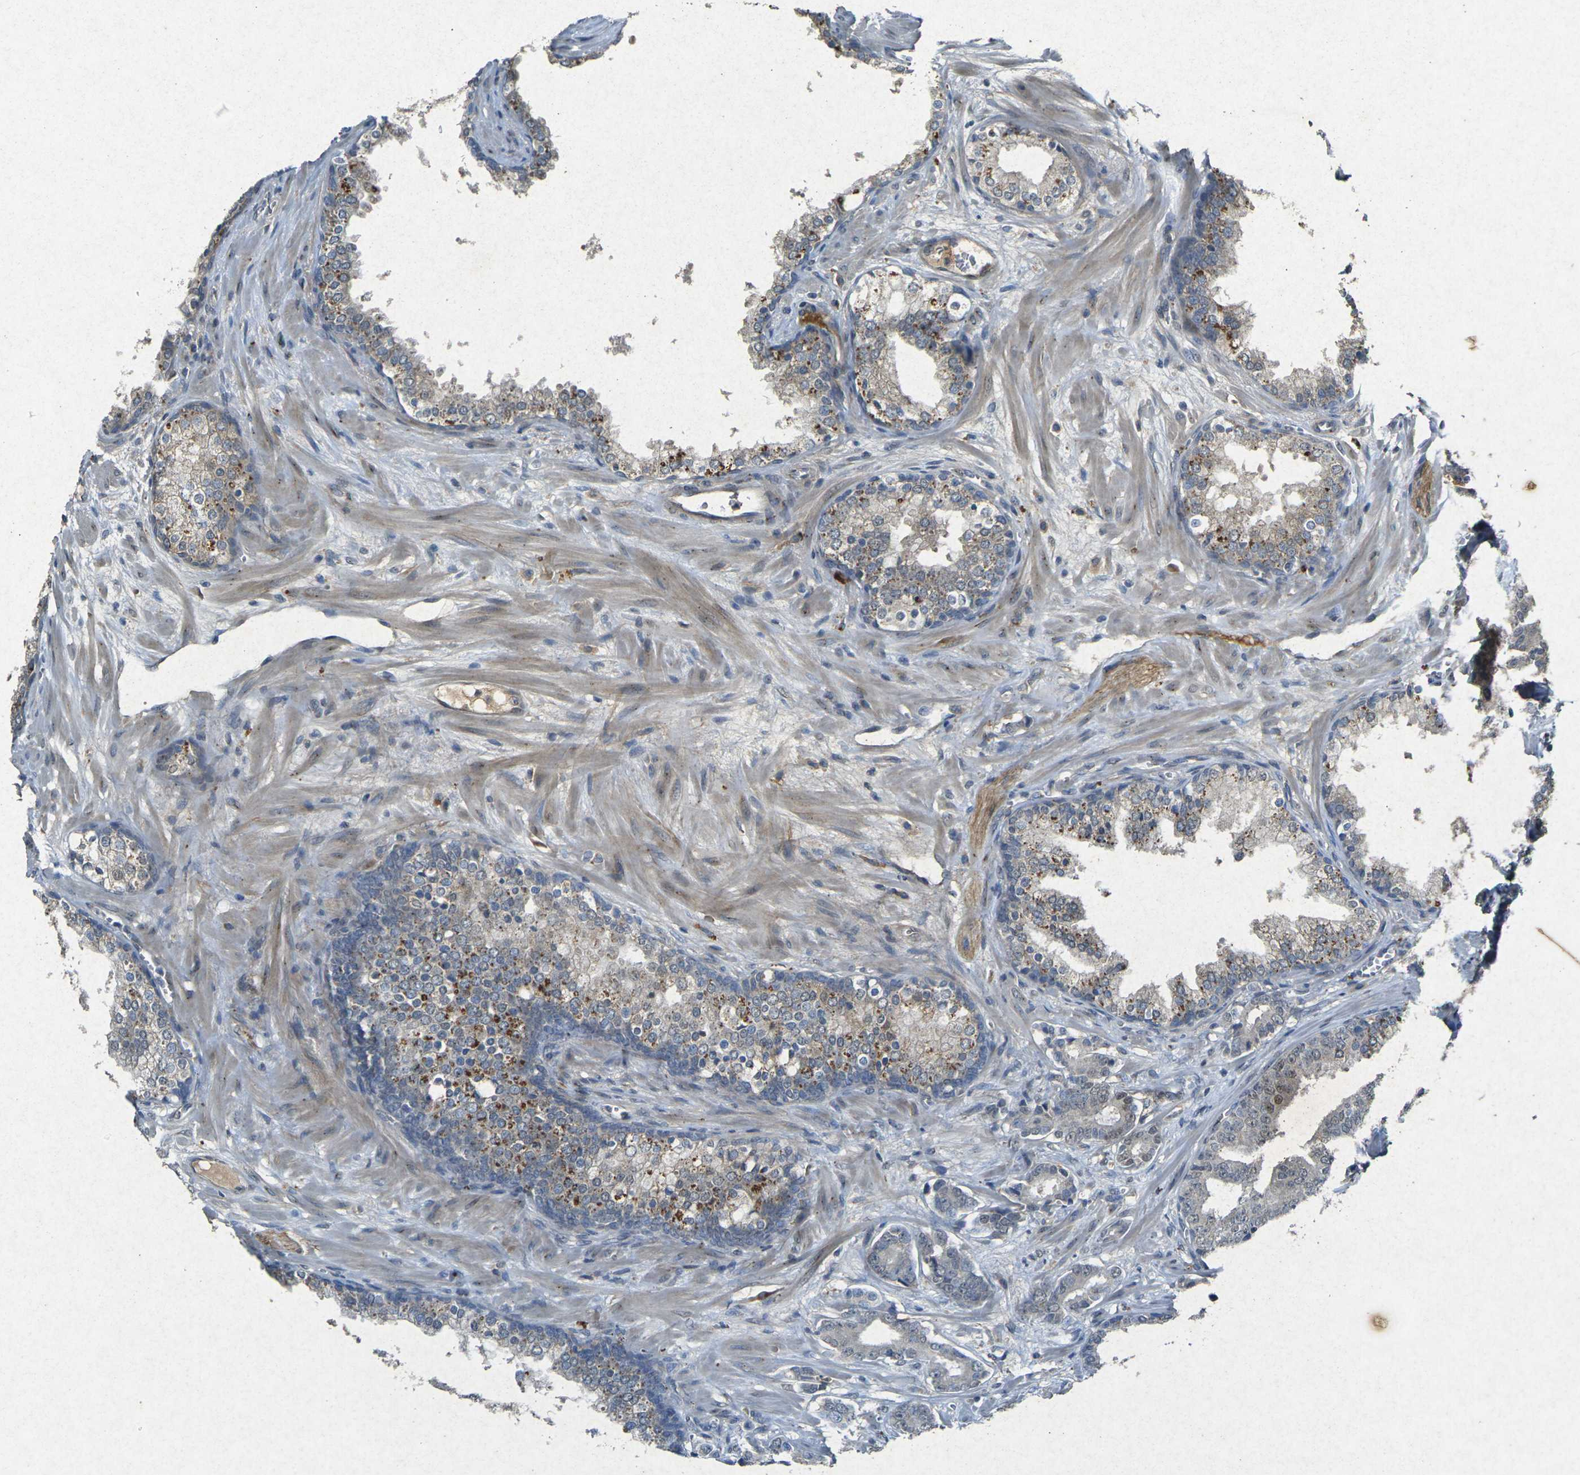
{"staining": {"intensity": "negative", "quantity": "none", "location": "none"}, "tissue": "prostate cancer", "cell_type": "Tumor cells", "image_type": "cancer", "snomed": [{"axis": "morphology", "description": "Adenocarcinoma, Low grade"}, {"axis": "topography", "description": "Prostate"}], "caption": "An immunohistochemistry (IHC) photomicrograph of prostate adenocarcinoma (low-grade) is shown. There is no staining in tumor cells of prostate adenocarcinoma (low-grade).", "gene": "RGMA", "patient": {"sex": "male", "age": 58}}